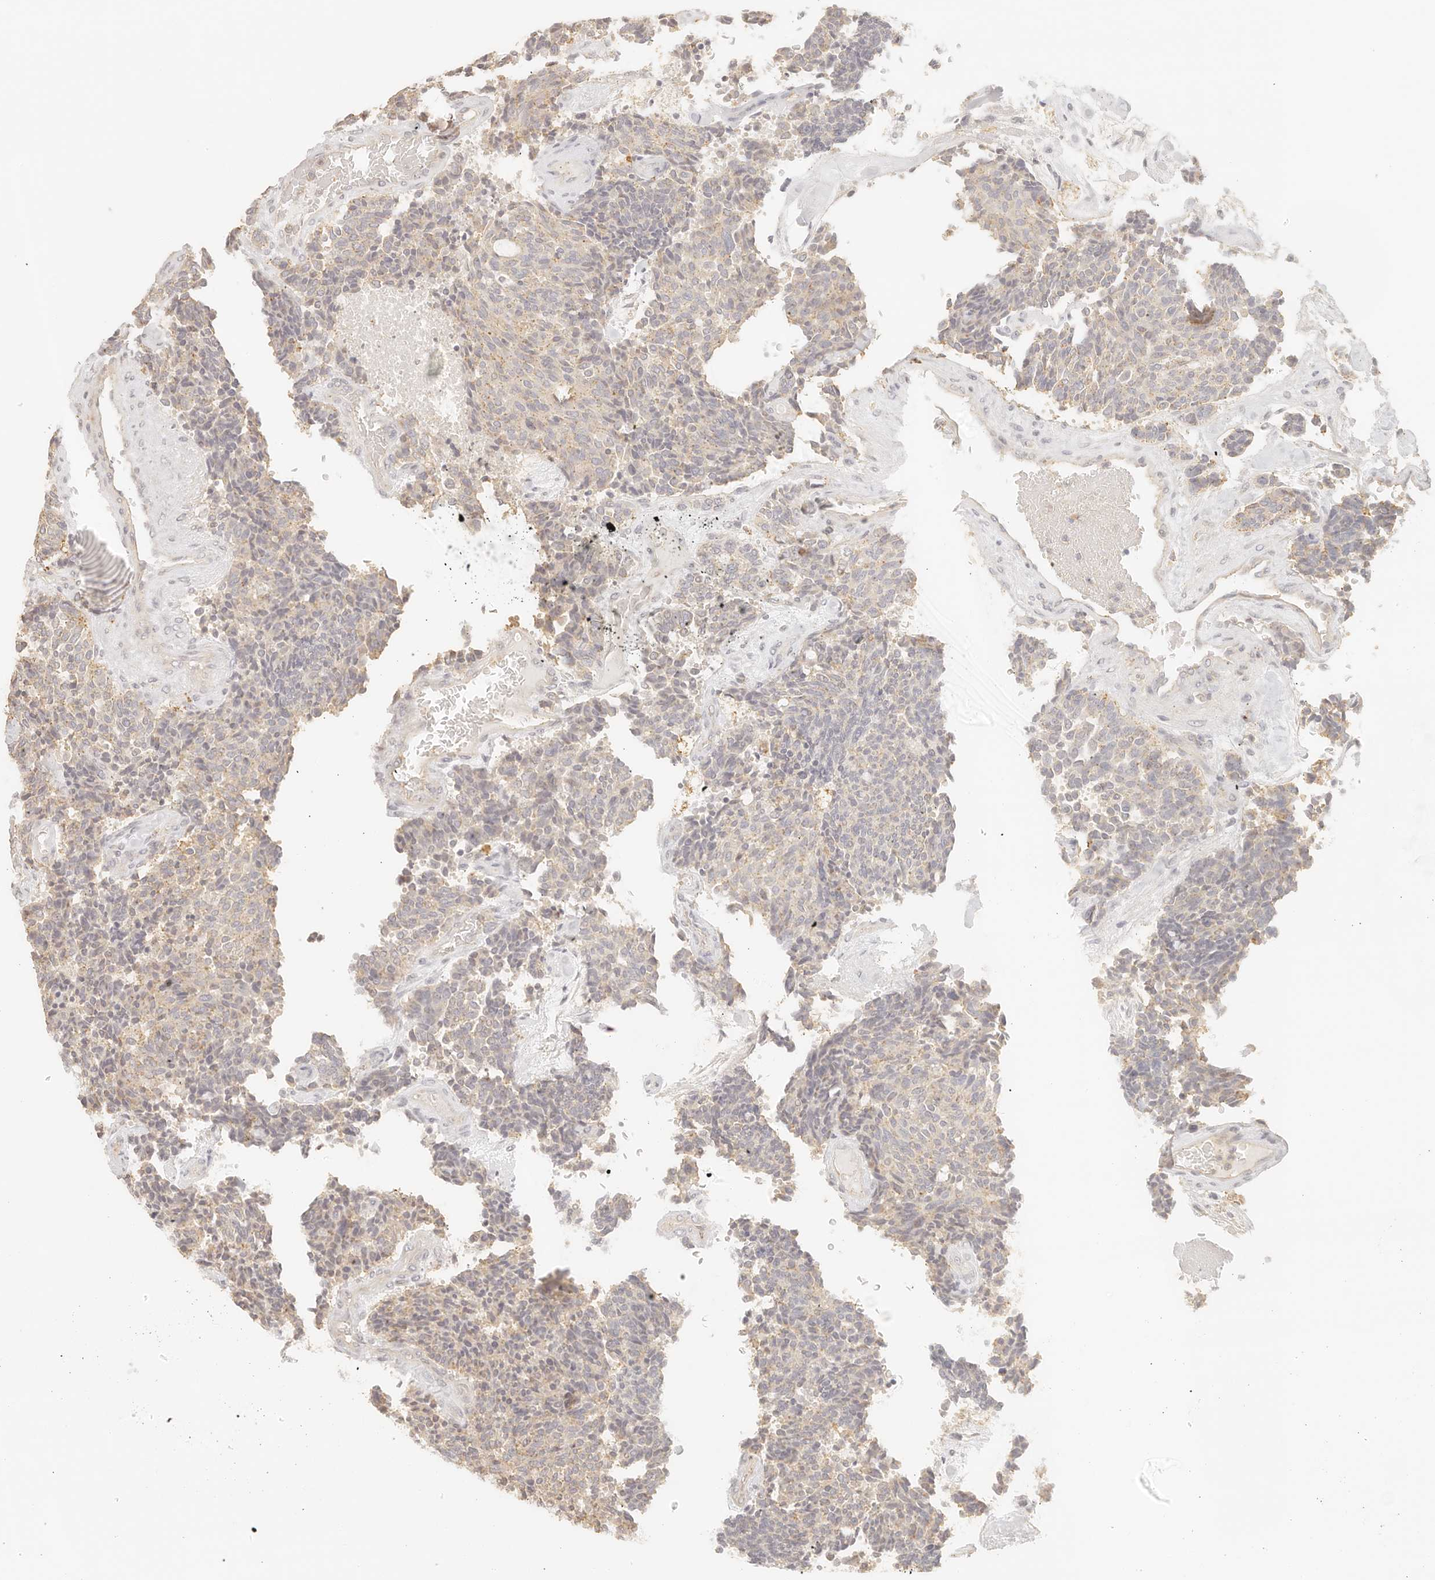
{"staining": {"intensity": "weak", "quantity": "<25%", "location": "cytoplasmic/membranous"}, "tissue": "carcinoid", "cell_type": "Tumor cells", "image_type": "cancer", "snomed": [{"axis": "morphology", "description": "Carcinoid, malignant, NOS"}, {"axis": "topography", "description": "Pancreas"}], "caption": "High power microscopy micrograph of an immunohistochemistry (IHC) photomicrograph of carcinoid, revealing no significant staining in tumor cells.", "gene": "CNMD", "patient": {"sex": "female", "age": 54}}